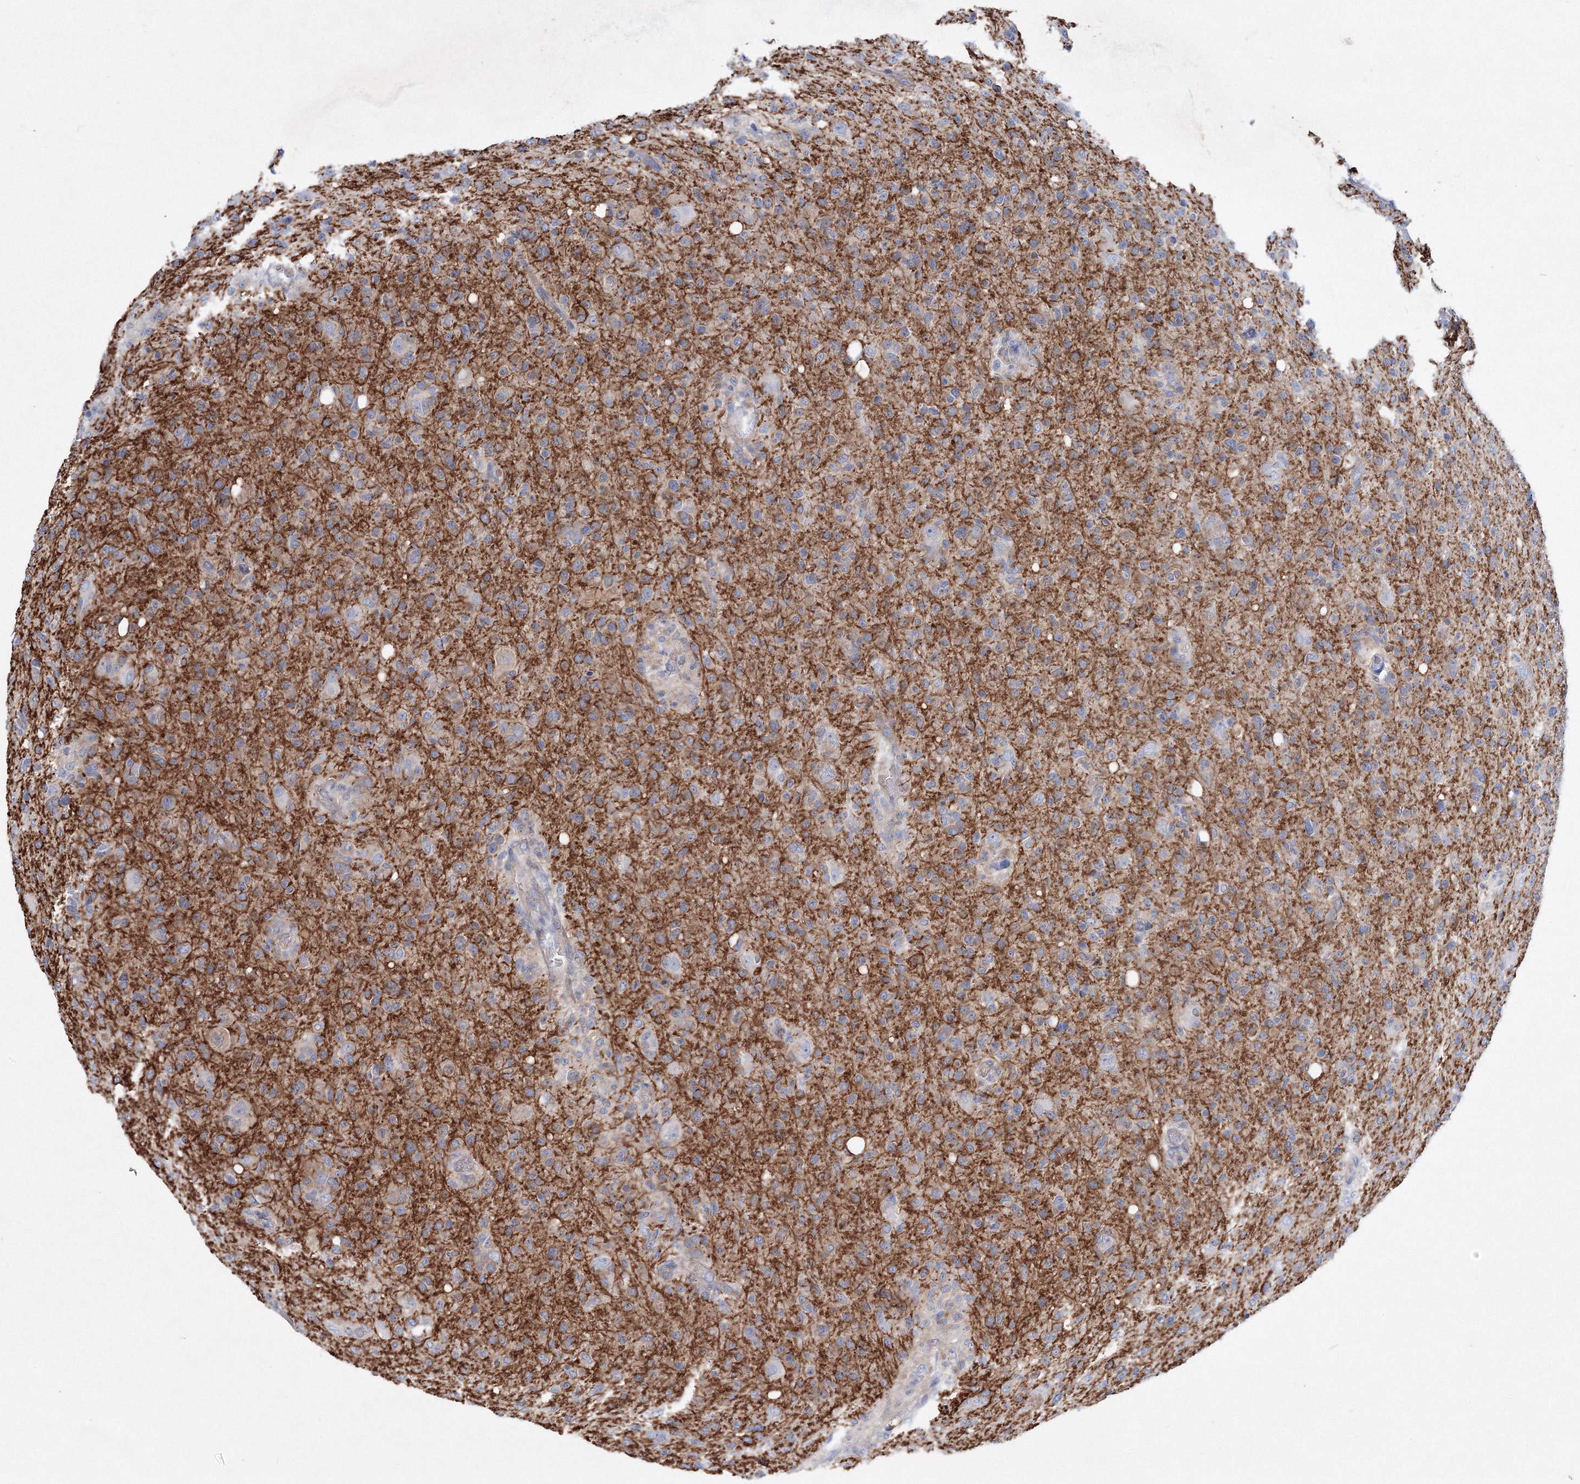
{"staining": {"intensity": "negative", "quantity": "none", "location": "none"}, "tissue": "glioma", "cell_type": "Tumor cells", "image_type": "cancer", "snomed": [{"axis": "morphology", "description": "Glioma, malignant, High grade"}, {"axis": "topography", "description": "Brain"}], "caption": "The photomicrograph displays no staining of tumor cells in high-grade glioma (malignant). (DAB immunohistochemistry (IHC), high magnification).", "gene": "TANC1", "patient": {"sex": "female", "age": 57}}